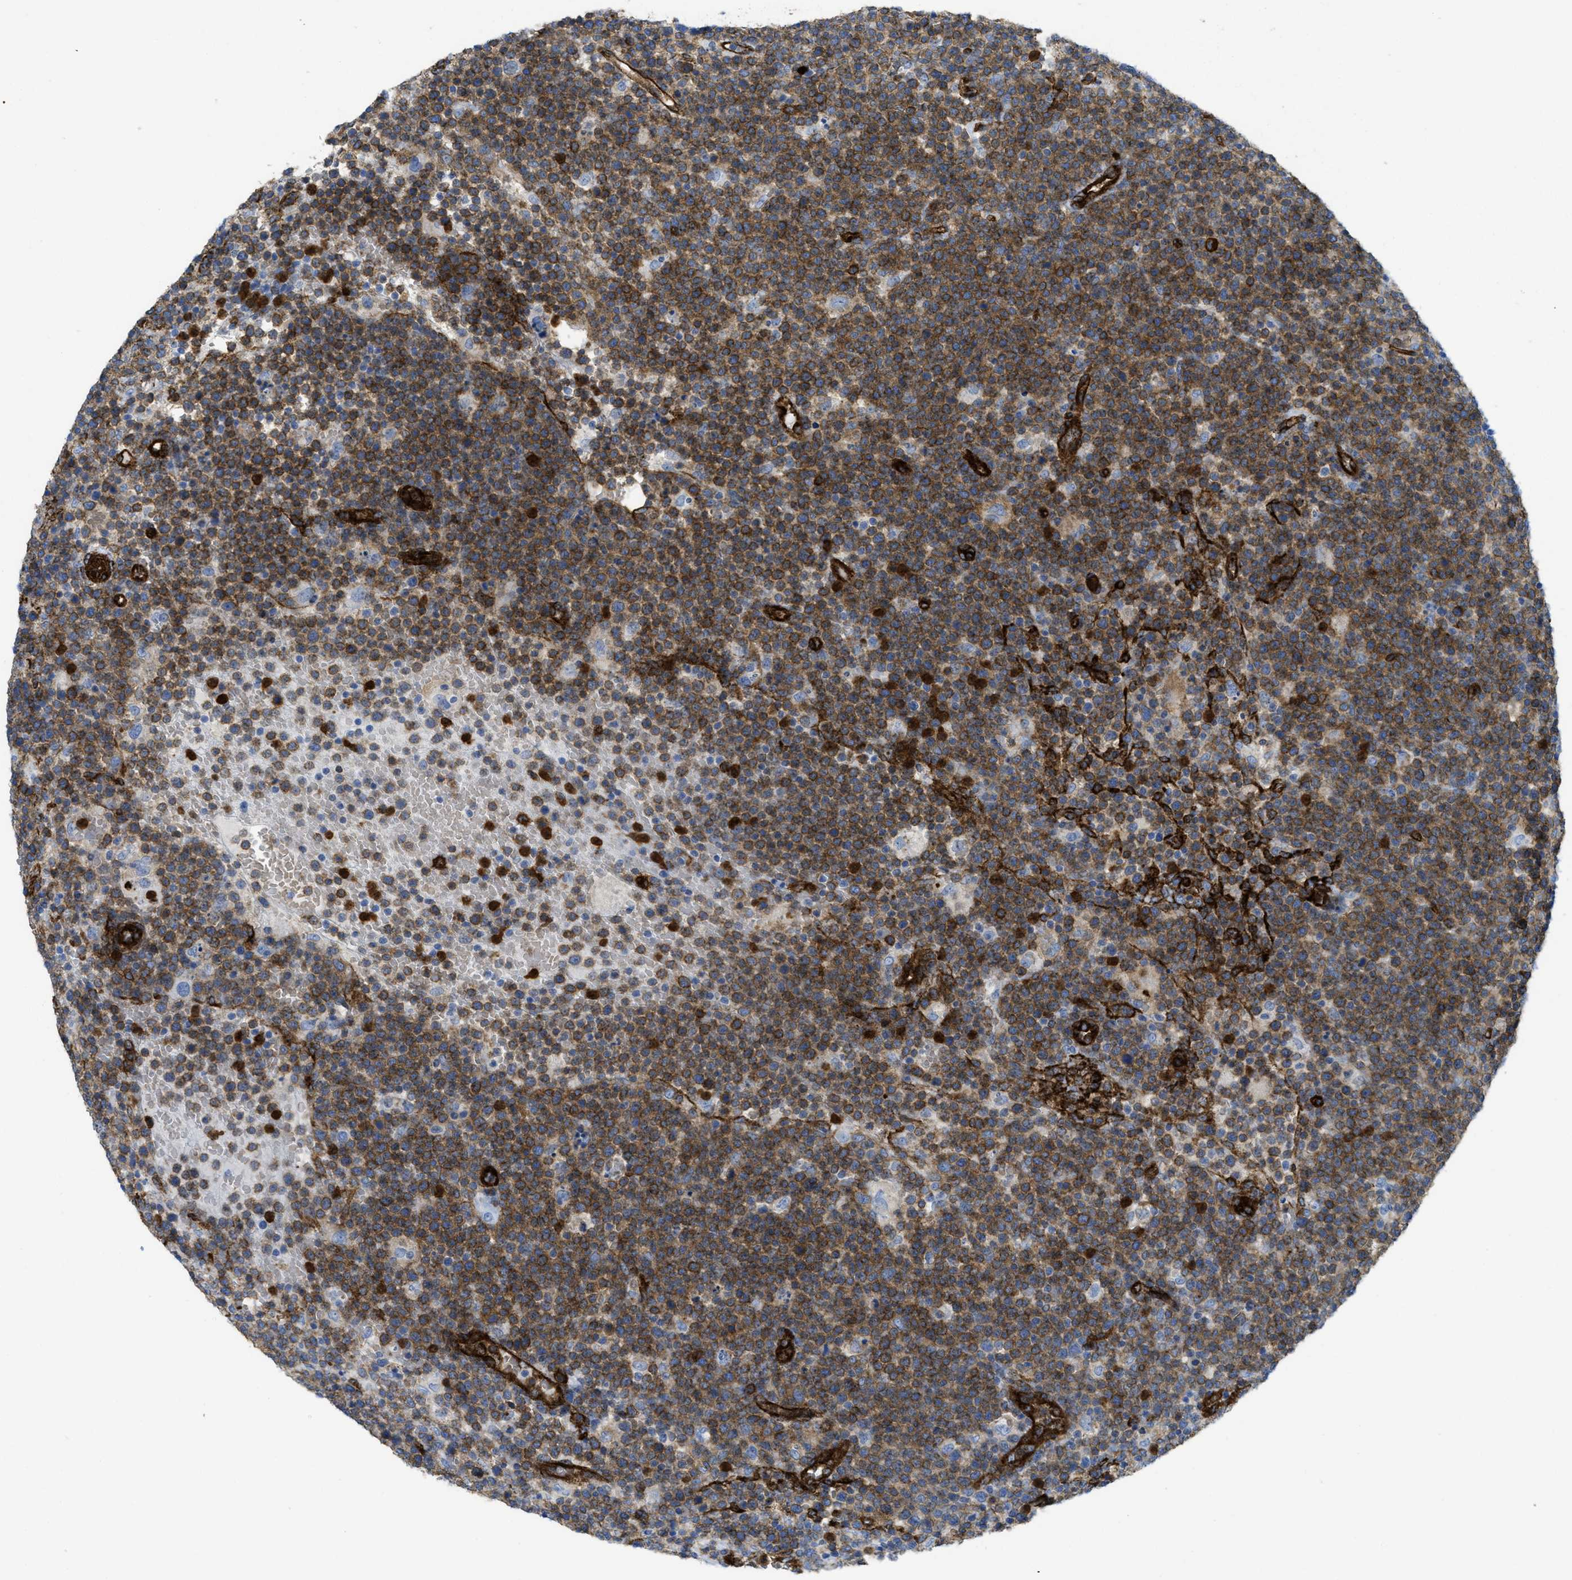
{"staining": {"intensity": "moderate", "quantity": ">75%", "location": "cytoplasmic/membranous"}, "tissue": "lymphoma", "cell_type": "Tumor cells", "image_type": "cancer", "snomed": [{"axis": "morphology", "description": "Malignant lymphoma, non-Hodgkin's type, High grade"}, {"axis": "topography", "description": "Lymph node"}], "caption": "Human malignant lymphoma, non-Hodgkin's type (high-grade) stained with a protein marker exhibits moderate staining in tumor cells.", "gene": "HIP1", "patient": {"sex": "male", "age": 61}}